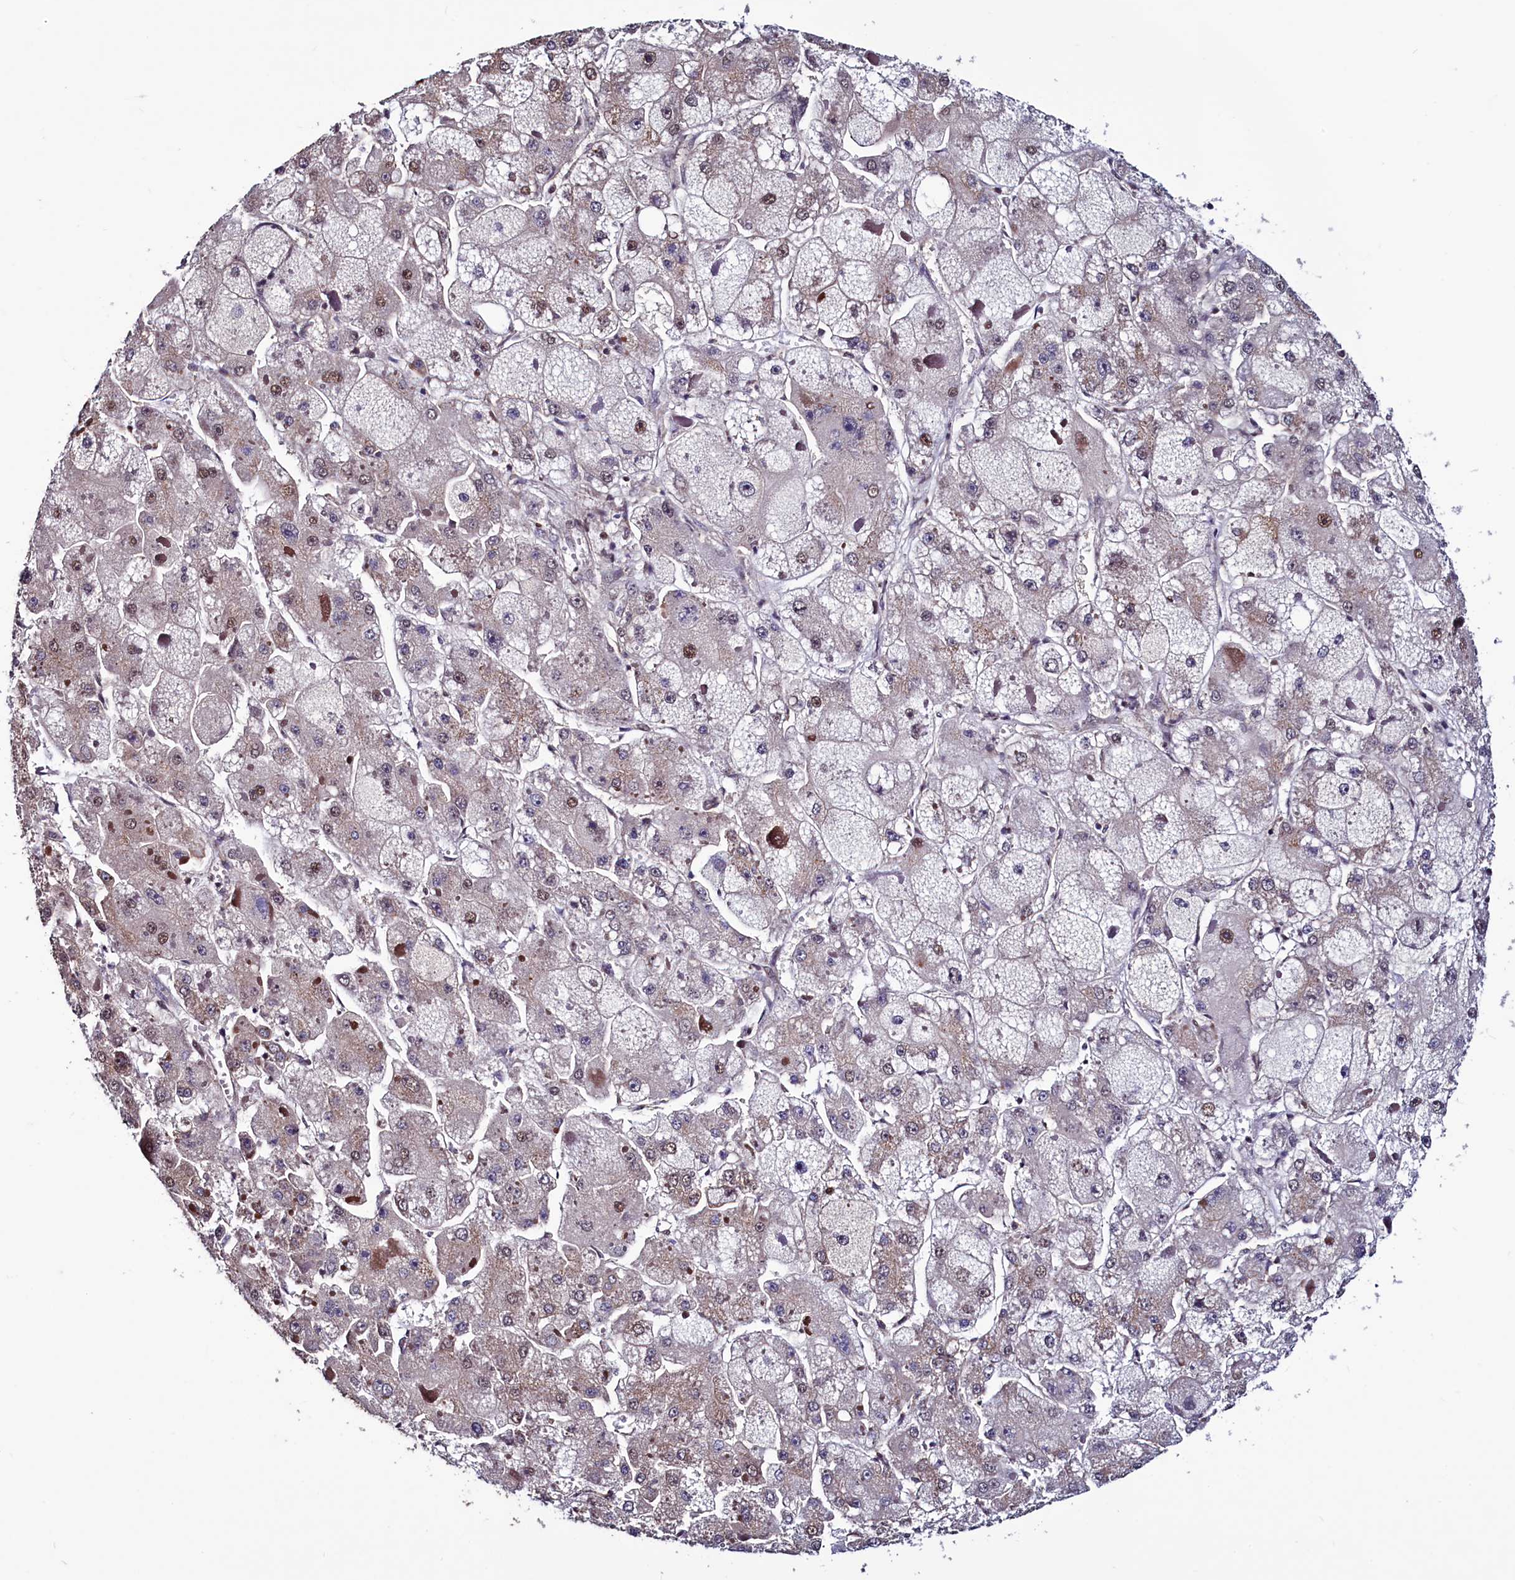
{"staining": {"intensity": "moderate", "quantity": "<25%", "location": "nuclear"}, "tissue": "liver cancer", "cell_type": "Tumor cells", "image_type": "cancer", "snomed": [{"axis": "morphology", "description": "Carcinoma, Hepatocellular, NOS"}, {"axis": "topography", "description": "Liver"}], "caption": "Immunohistochemistry histopathology image of hepatocellular carcinoma (liver) stained for a protein (brown), which demonstrates low levels of moderate nuclear positivity in about <25% of tumor cells.", "gene": "SEC24C", "patient": {"sex": "female", "age": 73}}